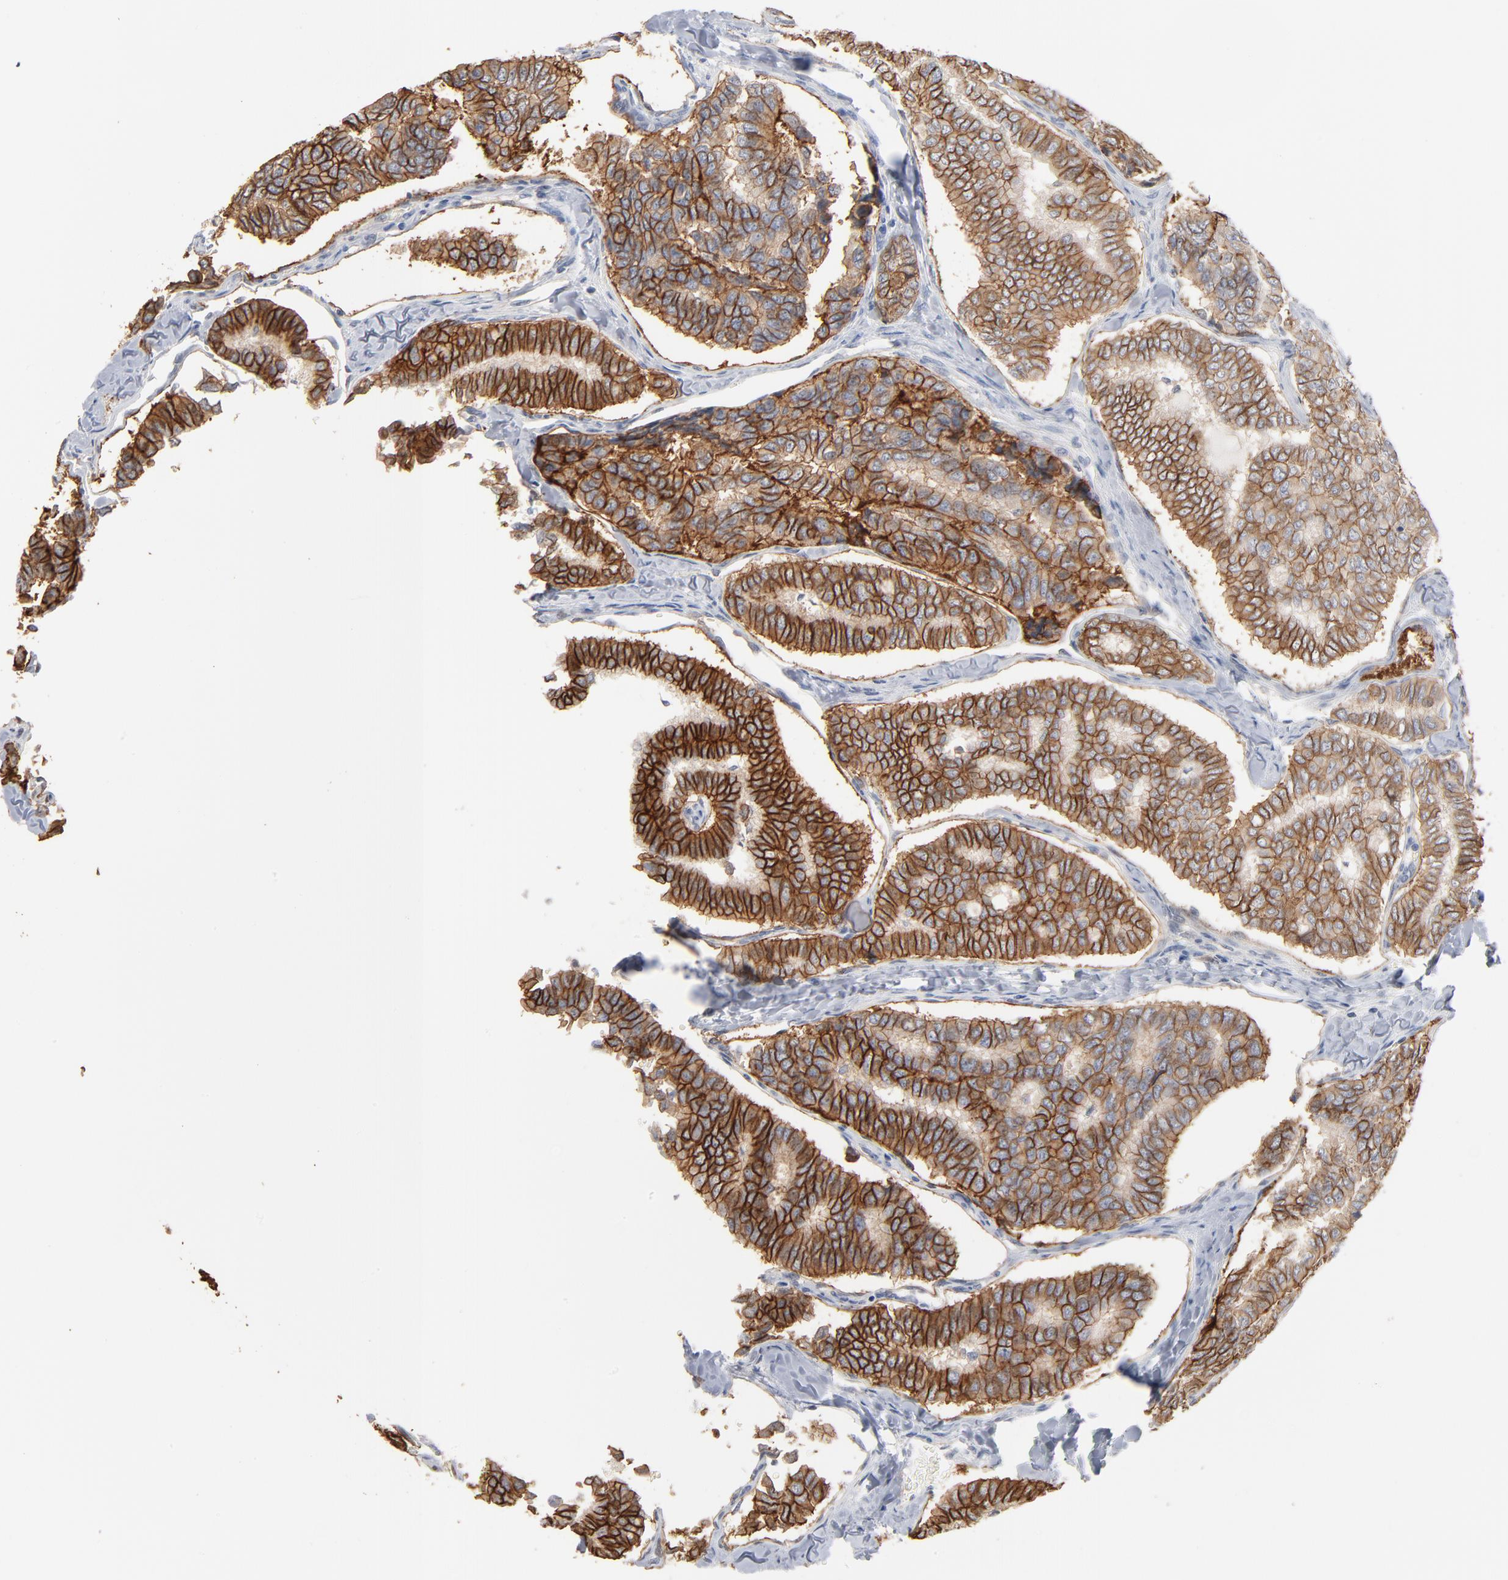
{"staining": {"intensity": "strong", "quantity": ">75%", "location": "cytoplasmic/membranous"}, "tissue": "thyroid cancer", "cell_type": "Tumor cells", "image_type": "cancer", "snomed": [{"axis": "morphology", "description": "Papillary adenocarcinoma, NOS"}, {"axis": "topography", "description": "Thyroid gland"}], "caption": "The image reveals a brown stain indicating the presence of a protein in the cytoplasmic/membranous of tumor cells in thyroid cancer (papillary adenocarcinoma).", "gene": "EPCAM", "patient": {"sex": "female", "age": 35}}